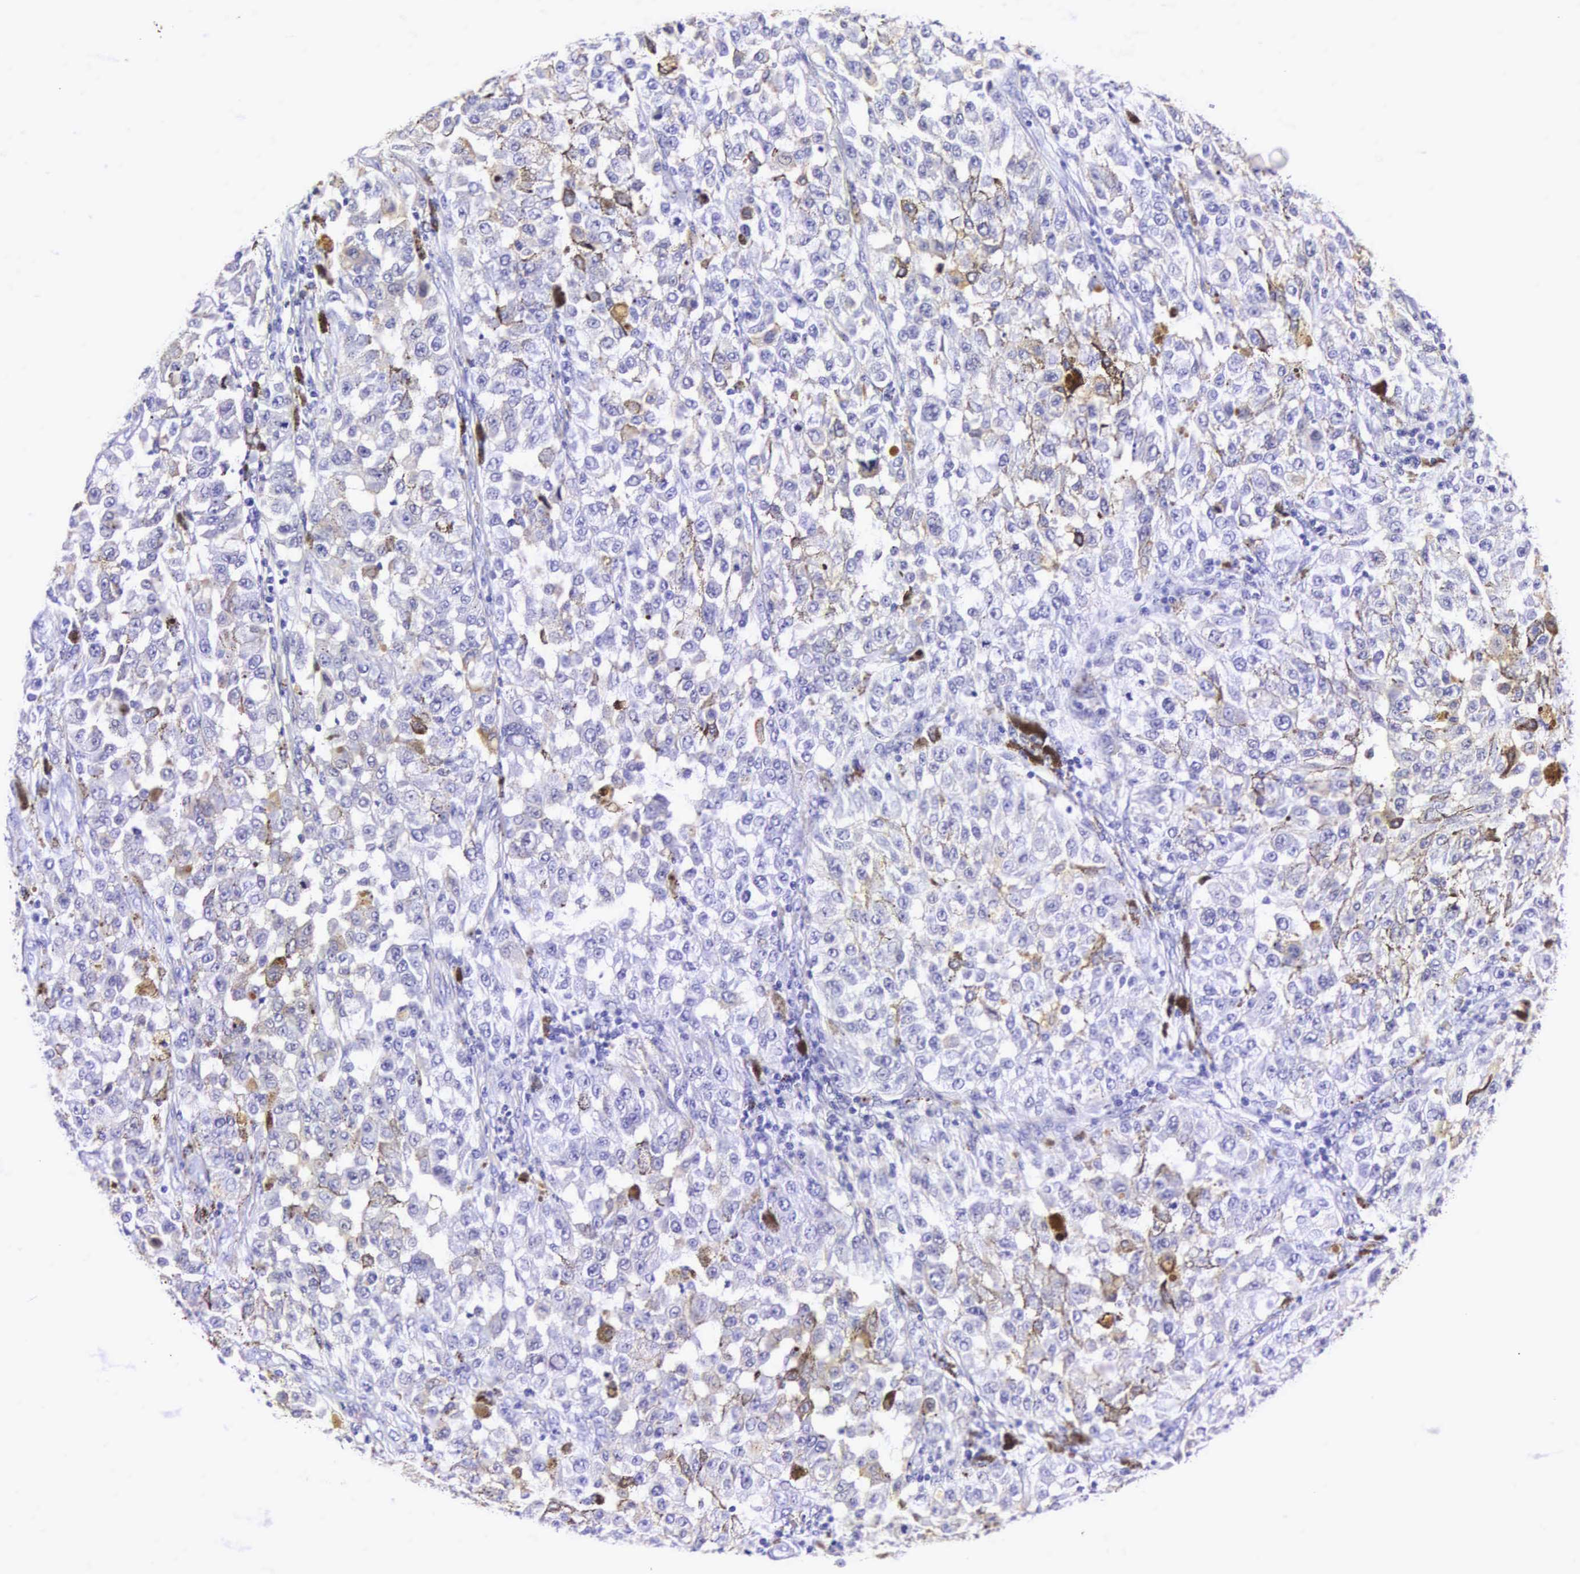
{"staining": {"intensity": "moderate", "quantity": "<25%", "location": "cytoplasmic/membranous"}, "tissue": "melanoma", "cell_type": "Tumor cells", "image_type": "cancer", "snomed": [{"axis": "morphology", "description": "Malignant melanoma, NOS"}, {"axis": "topography", "description": "Skin"}], "caption": "This is an image of IHC staining of malignant melanoma, which shows moderate positivity in the cytoplasmic/membranous of tumor cells.", "gene": "CD1A", "patient": {"sex": "female", "age": 64}}